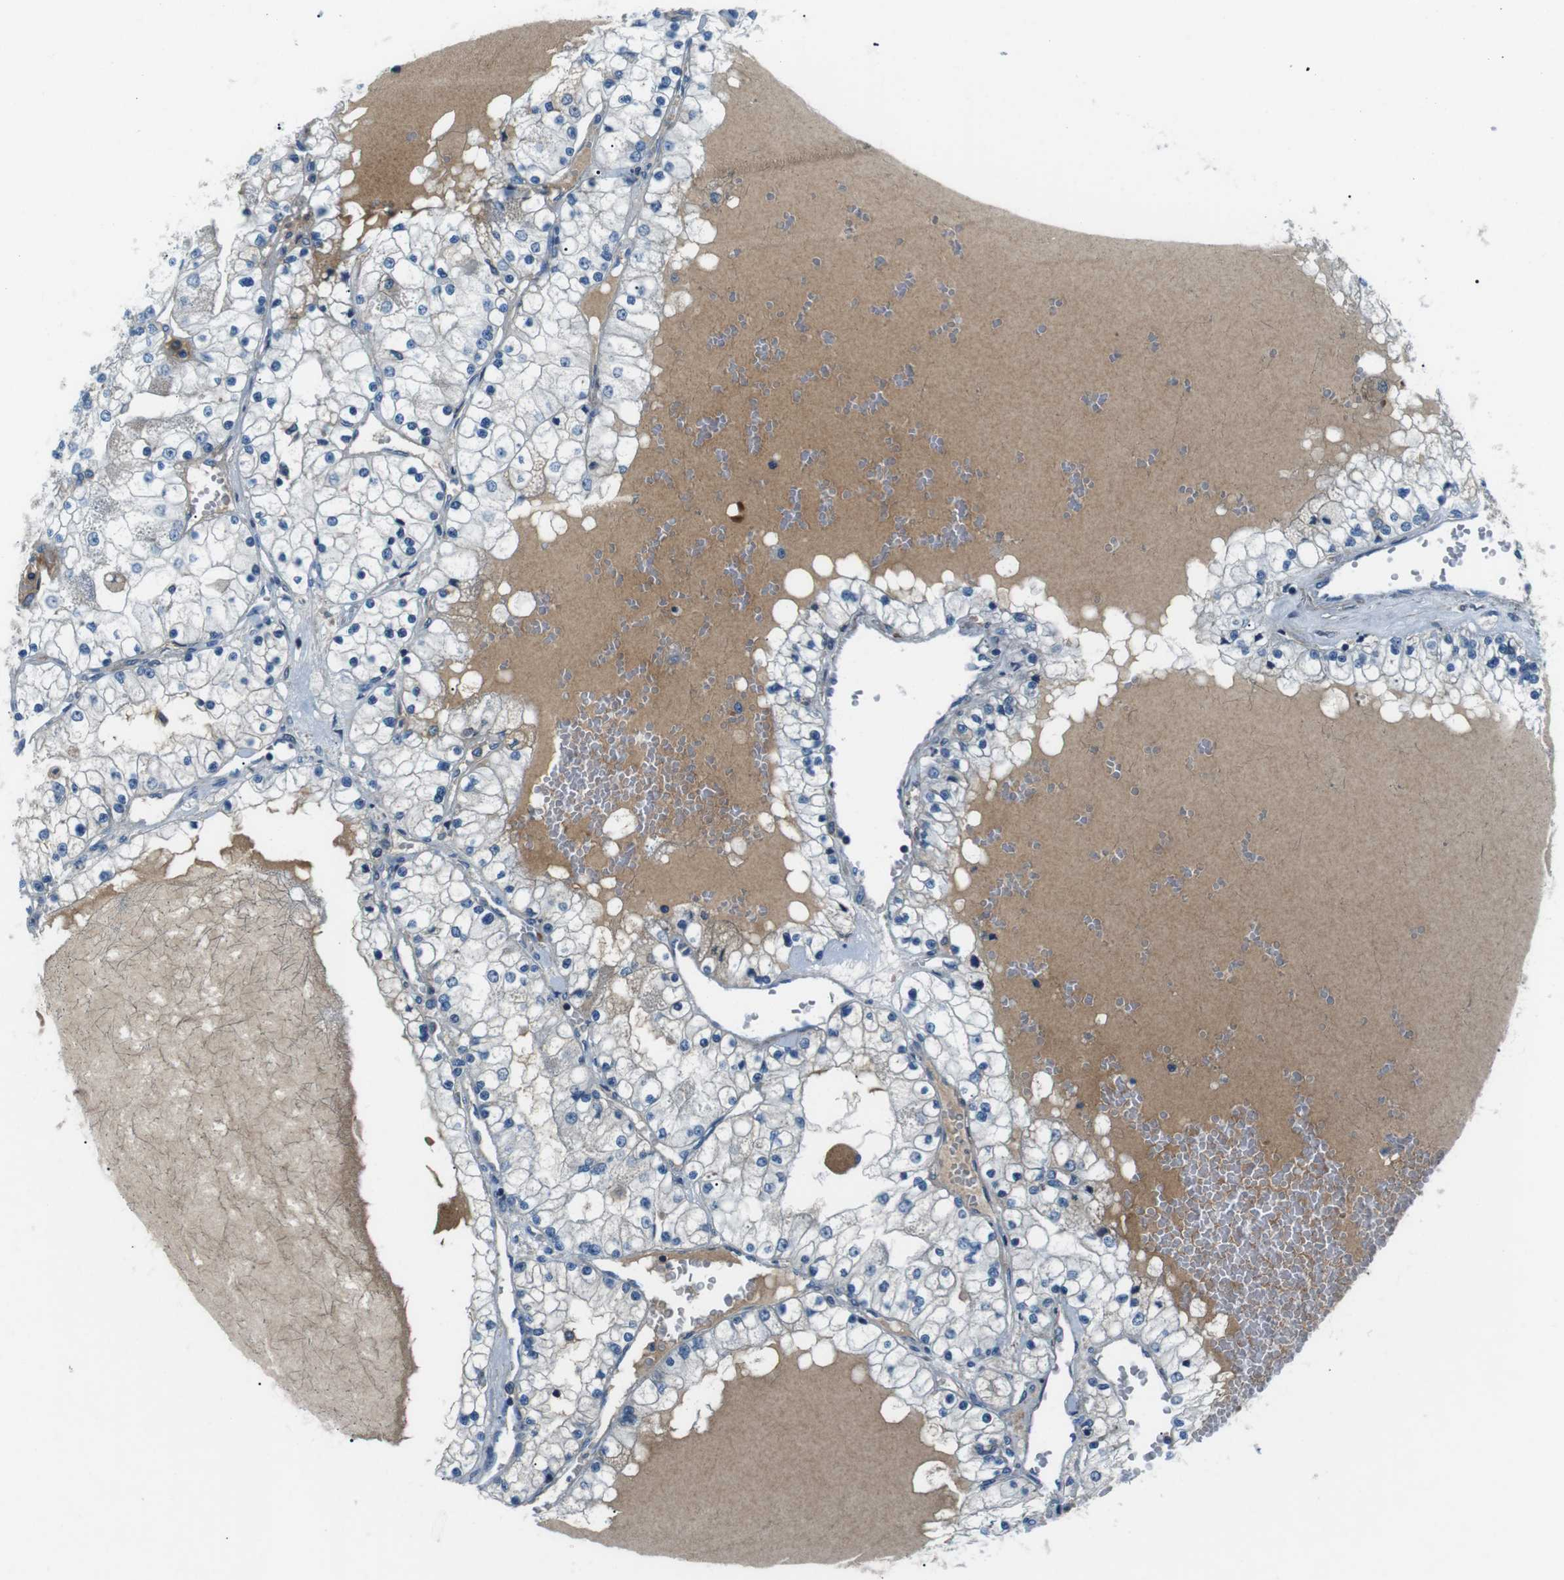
{"staining": {"intensity": "negative", "quantity": "none", "location": "none"}, "tissue": "renal cancer", "cell_type": "Tumor cells", "image_type": "cancer", "snomed": [{"axis": "morphology", "description": "Adenocarcinoma, NOS"}, {"axis": "topography", "description": "Kidney"}], "caption": "A photomicrograph of renal cancer stained for a protein shows no brown staining in tumor cells.", "gene": "ARVCF", "patient": {"sex": "male", "age": 68}}